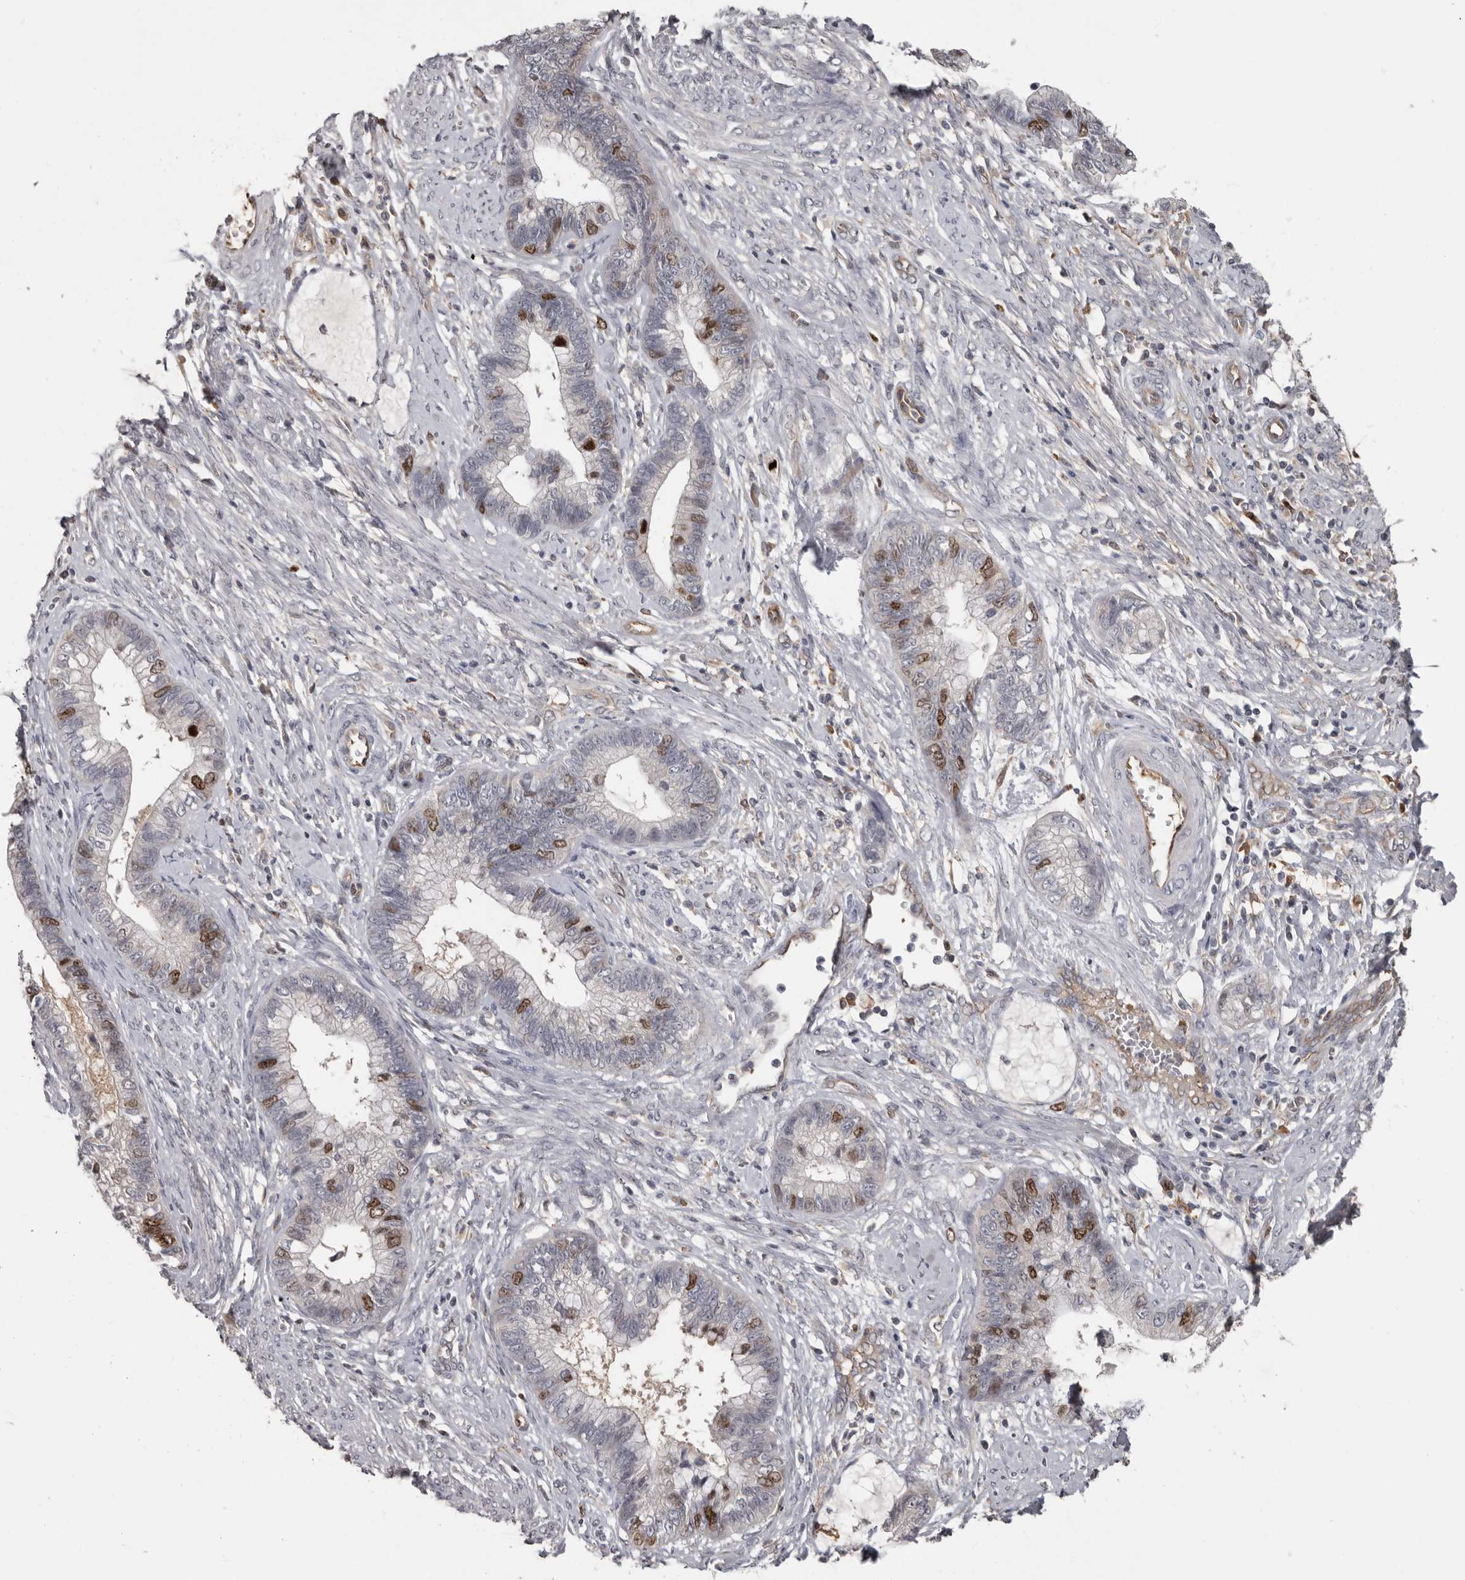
{"staining": {"intensity": "moderate", "quantity": "25%-75%", "location": "nuclear"}, "tissue": "cervical cancer", "cell_type": "Tumor cells", "image_type": "cancer", "snomed": [{"axis": "morphology", "description": "Adenocarcinoma, NOS"}, {"axis": "topography", "description": "Cervix"}], "caption": "Tumor cells reveal moderate nuclear positivity in approximately 25%-75% of cells in cervical cancer (adenocarcinoma).", "gene": "CDCA8", "patient": {"sex": "female", "age": 44}}